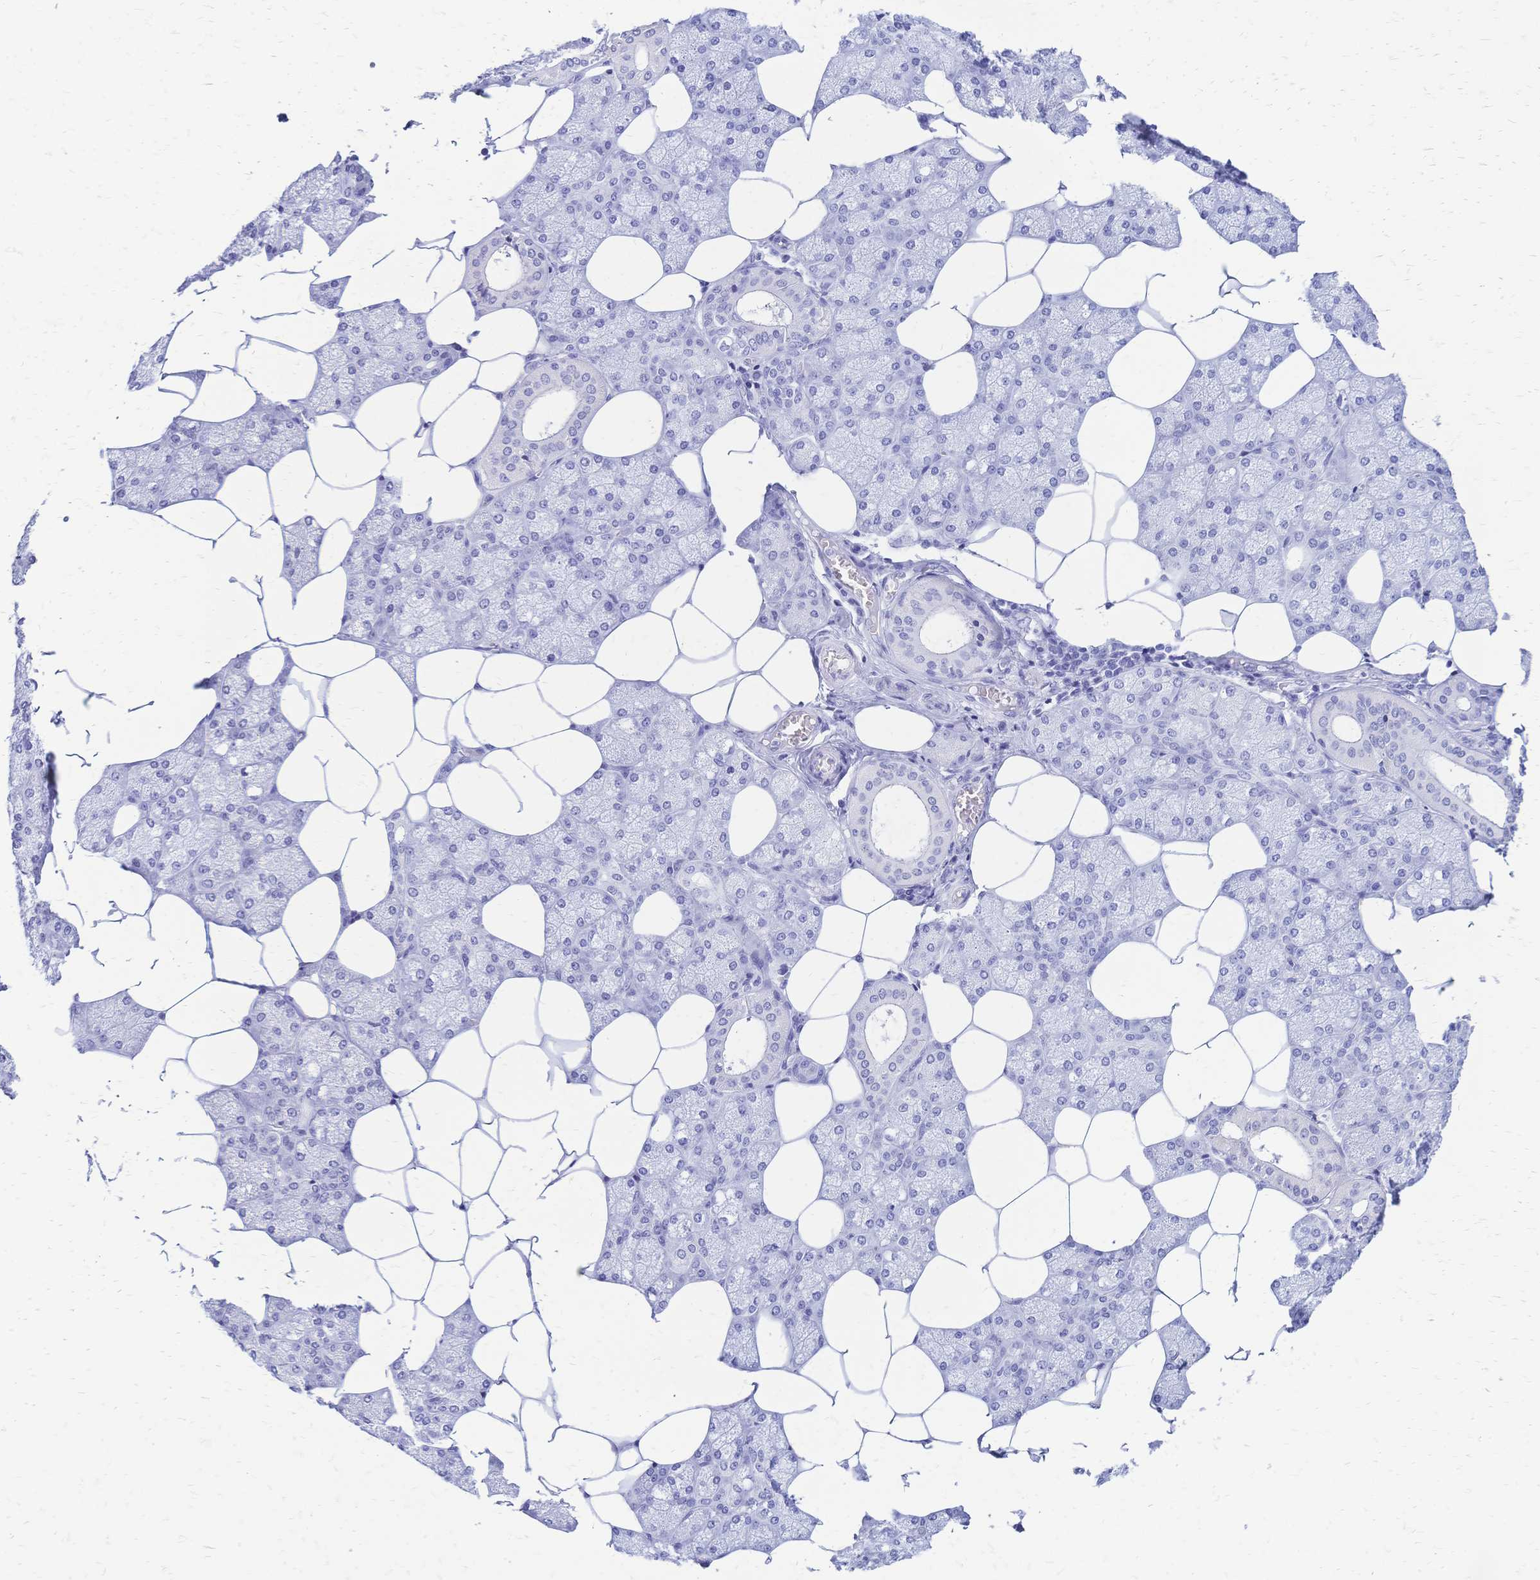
{"staining": {"intensity": "negative", "quantity": "none", "location": "none"}, "tissue": "salivary gland", "cell_type": "Glandular cells", "image_type": "normal", "snomed": [{"axis": "morphology", "description": "Normal tissue, NOS"}, {"axis": "topography", "description": "Salivary gland"}], "caption": "Immunohistochemical staining of benign salivary gland shows no significant expression in glandular cells. (DAB (3,3'-diaminobenzidine) IHC visualized using brightfield microscopy, high magnification).", "gene": "FA2H", "patient": {"sex": "female", "age": 43}}